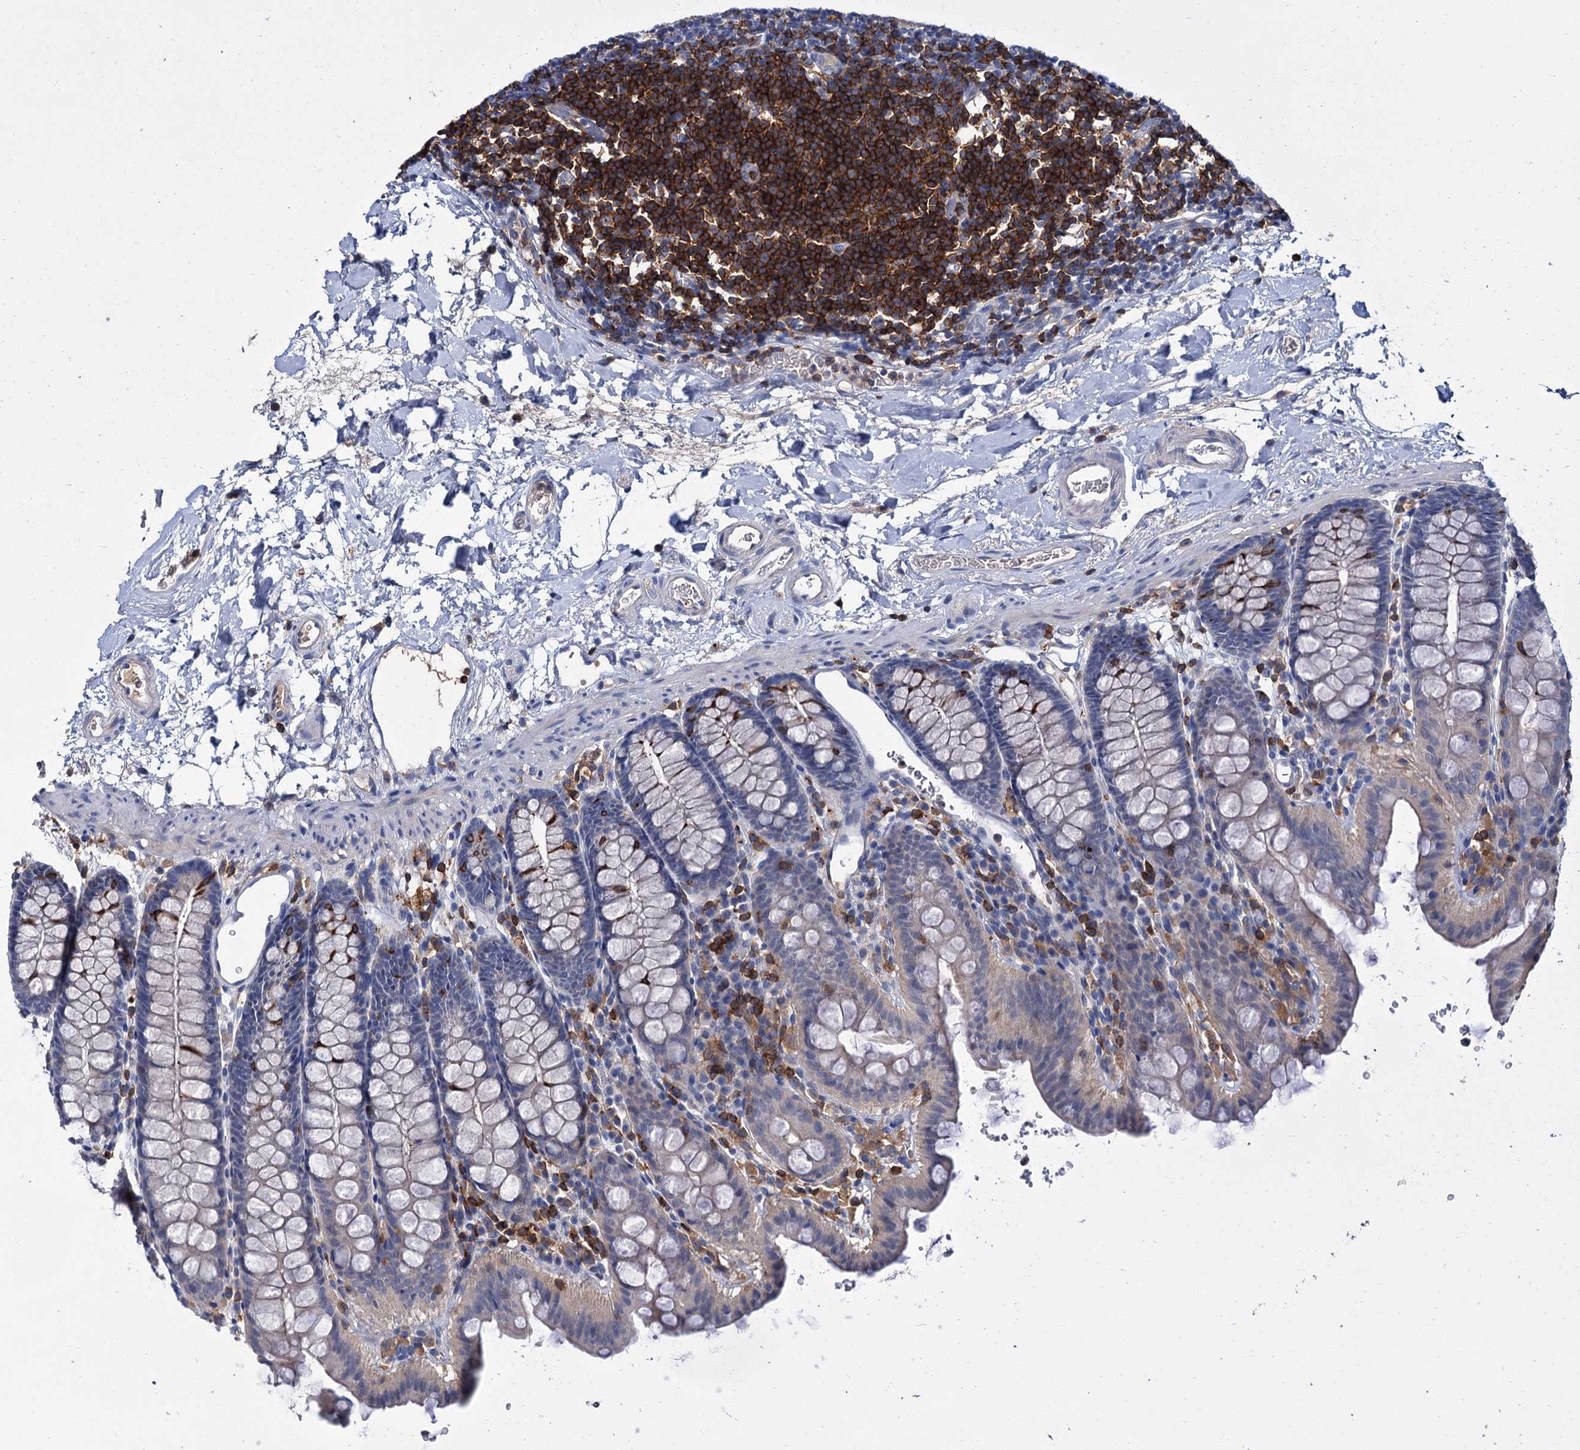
{"staining": {"intensity": "negative", "quantity": "none", "location": "none"}, "tissue": "colon", "cell_type": "Endothelial cells", "image_type": "normal", "snomed": [{"axis": "morphology", "description": "Normal tissue, NOS"}, {"axis": "topography", "description": "Colon"}], "caption": "Human colon stained for a protein using immunohistochemistry demonstrates no staining in endothelial cells.", "gene": "FGFR2", "patient": {"sex": "male", "age": 75}}